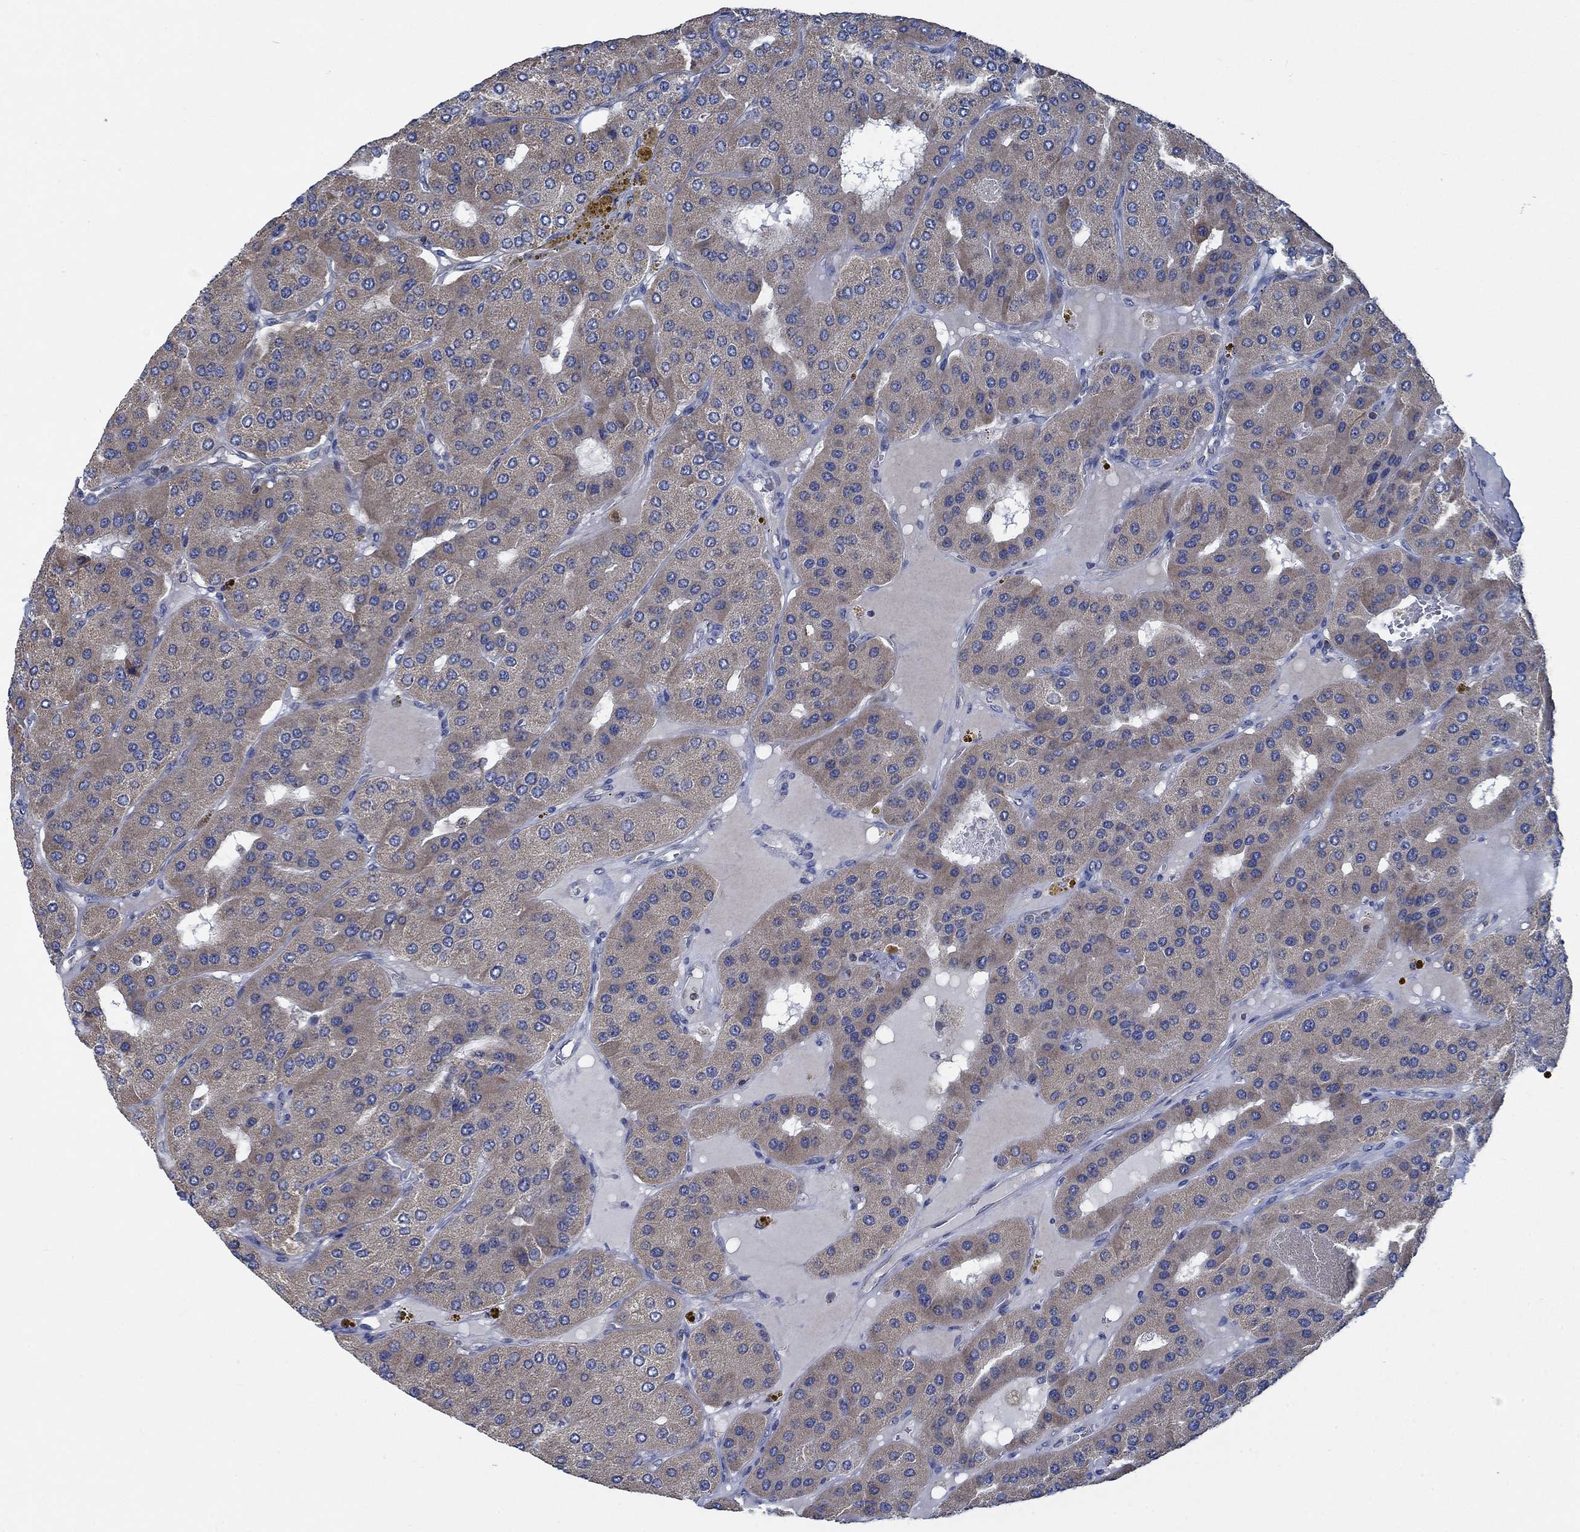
{"staining": {"intensity": "weak", "quantity": ">75%", "location": "cytoplasmic/membranous"}, "tissue": "parathyroid gland", "cell_type": "Glandular cells", "image_type": "normal", "snomed": [{"axis": "morphology", "description": "Normal tissue, NOS"}, {"axis": "morphology", "description": "Adenoma, NOS"}, {"axis": "topography", "description": "Parathyroid gland"}], "caption": "Immunohistochemistry (DAB) staining of normal parathyroid gland displays weak cytoplasmic/membranous protein positivity in approximately >75% of glandular cells.", "gene": "STXBP6", "patient": {"sex": "female", "age": 86}}